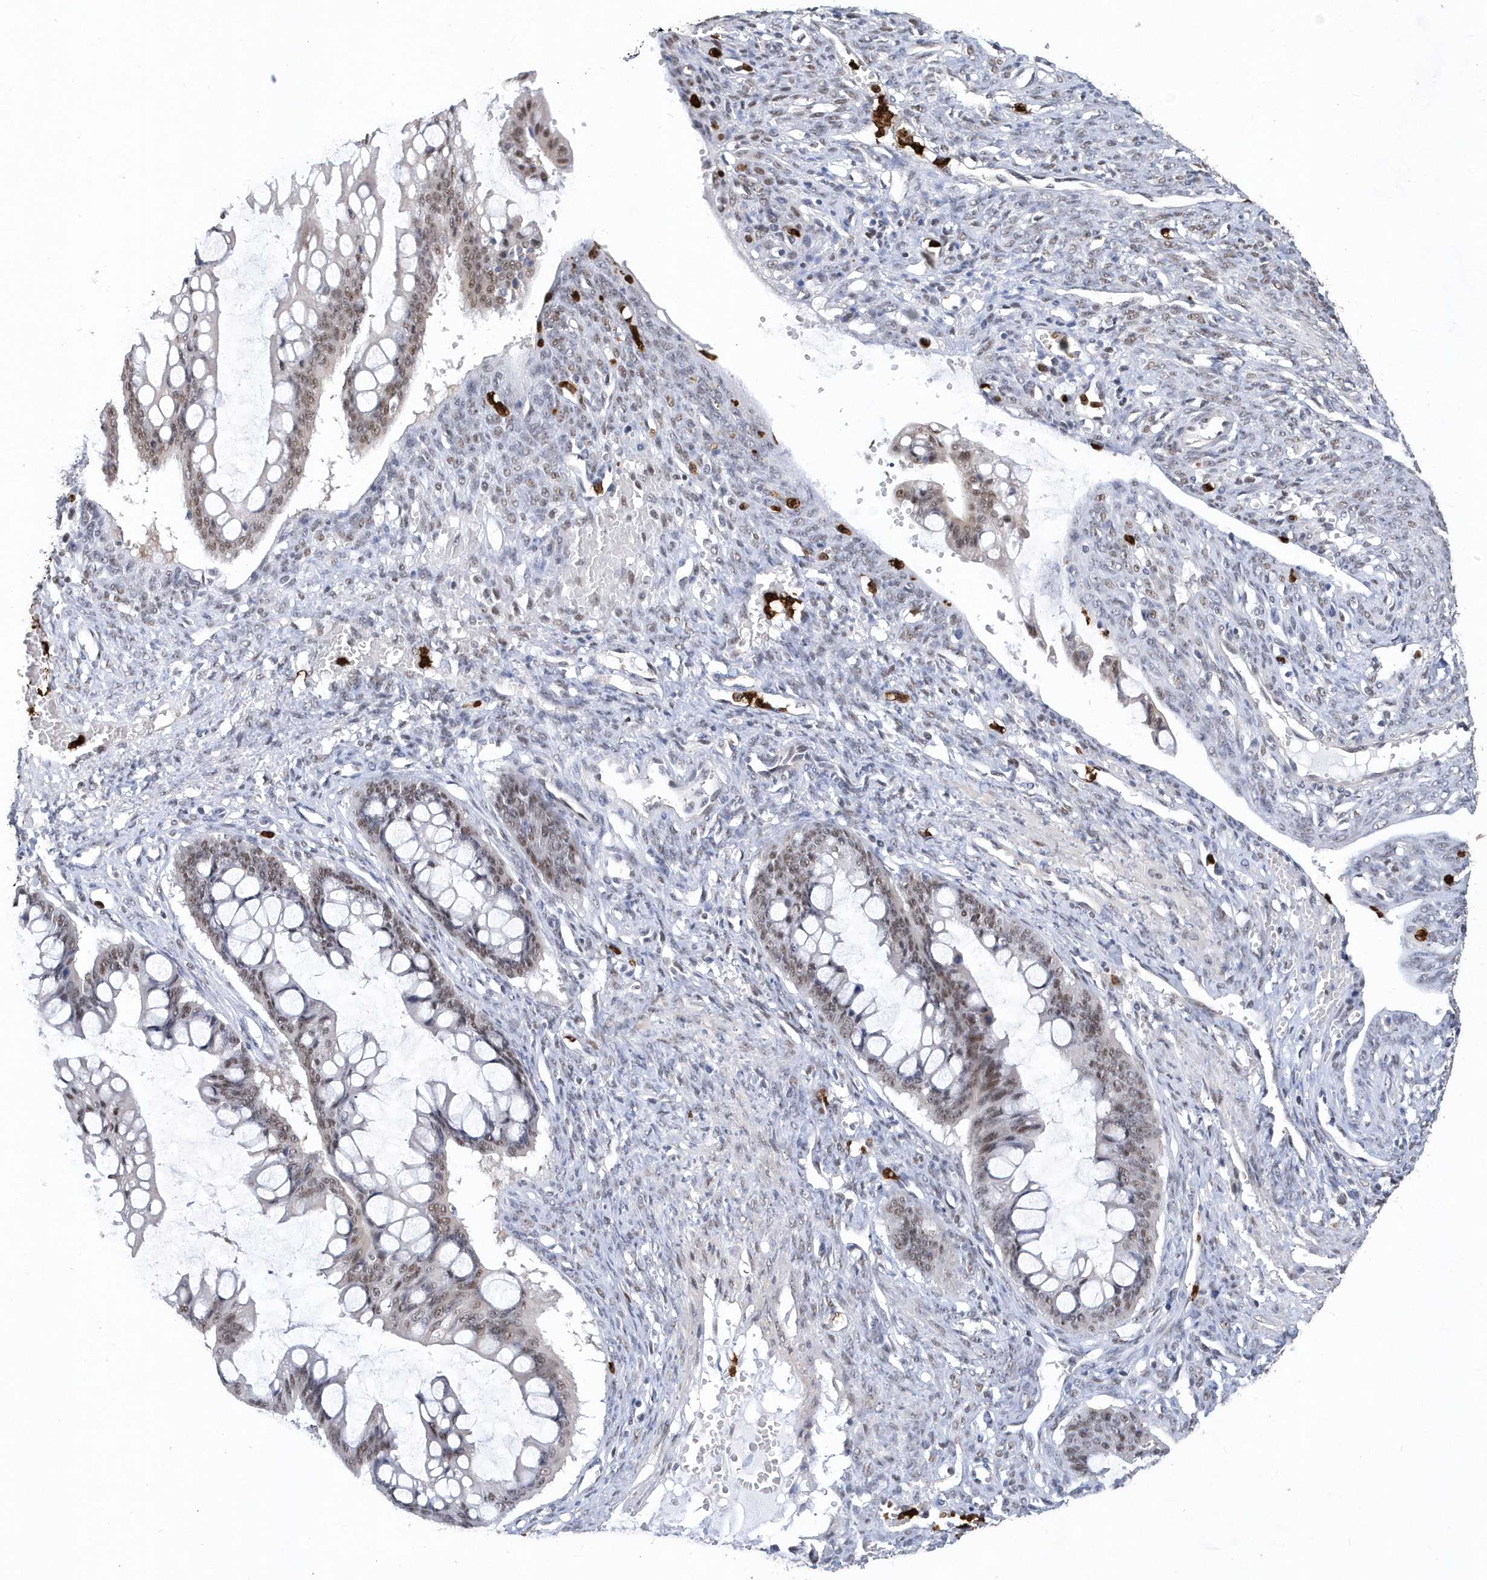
{"staining": {"intensity": "weak", "quantity": ">75%", "location": "nuclear"}, "tissue": "ovarian cancer", "cell_type": "Tumor cells", "image_type": "cancer", "snomed": [{"axis": "morphology", "description": "Cystadenocarcinoma, mucinous, NOS"}, {"axis": "topography", "description": "Ovary"}], "caption": "Tumor cells display weak nuclear staining in approximately >75% of cells in ovarian cancer (mucinous cystadenocarcinoma).", "gene": "RPP30", "patient": {"sex": "female", "age": 73}}